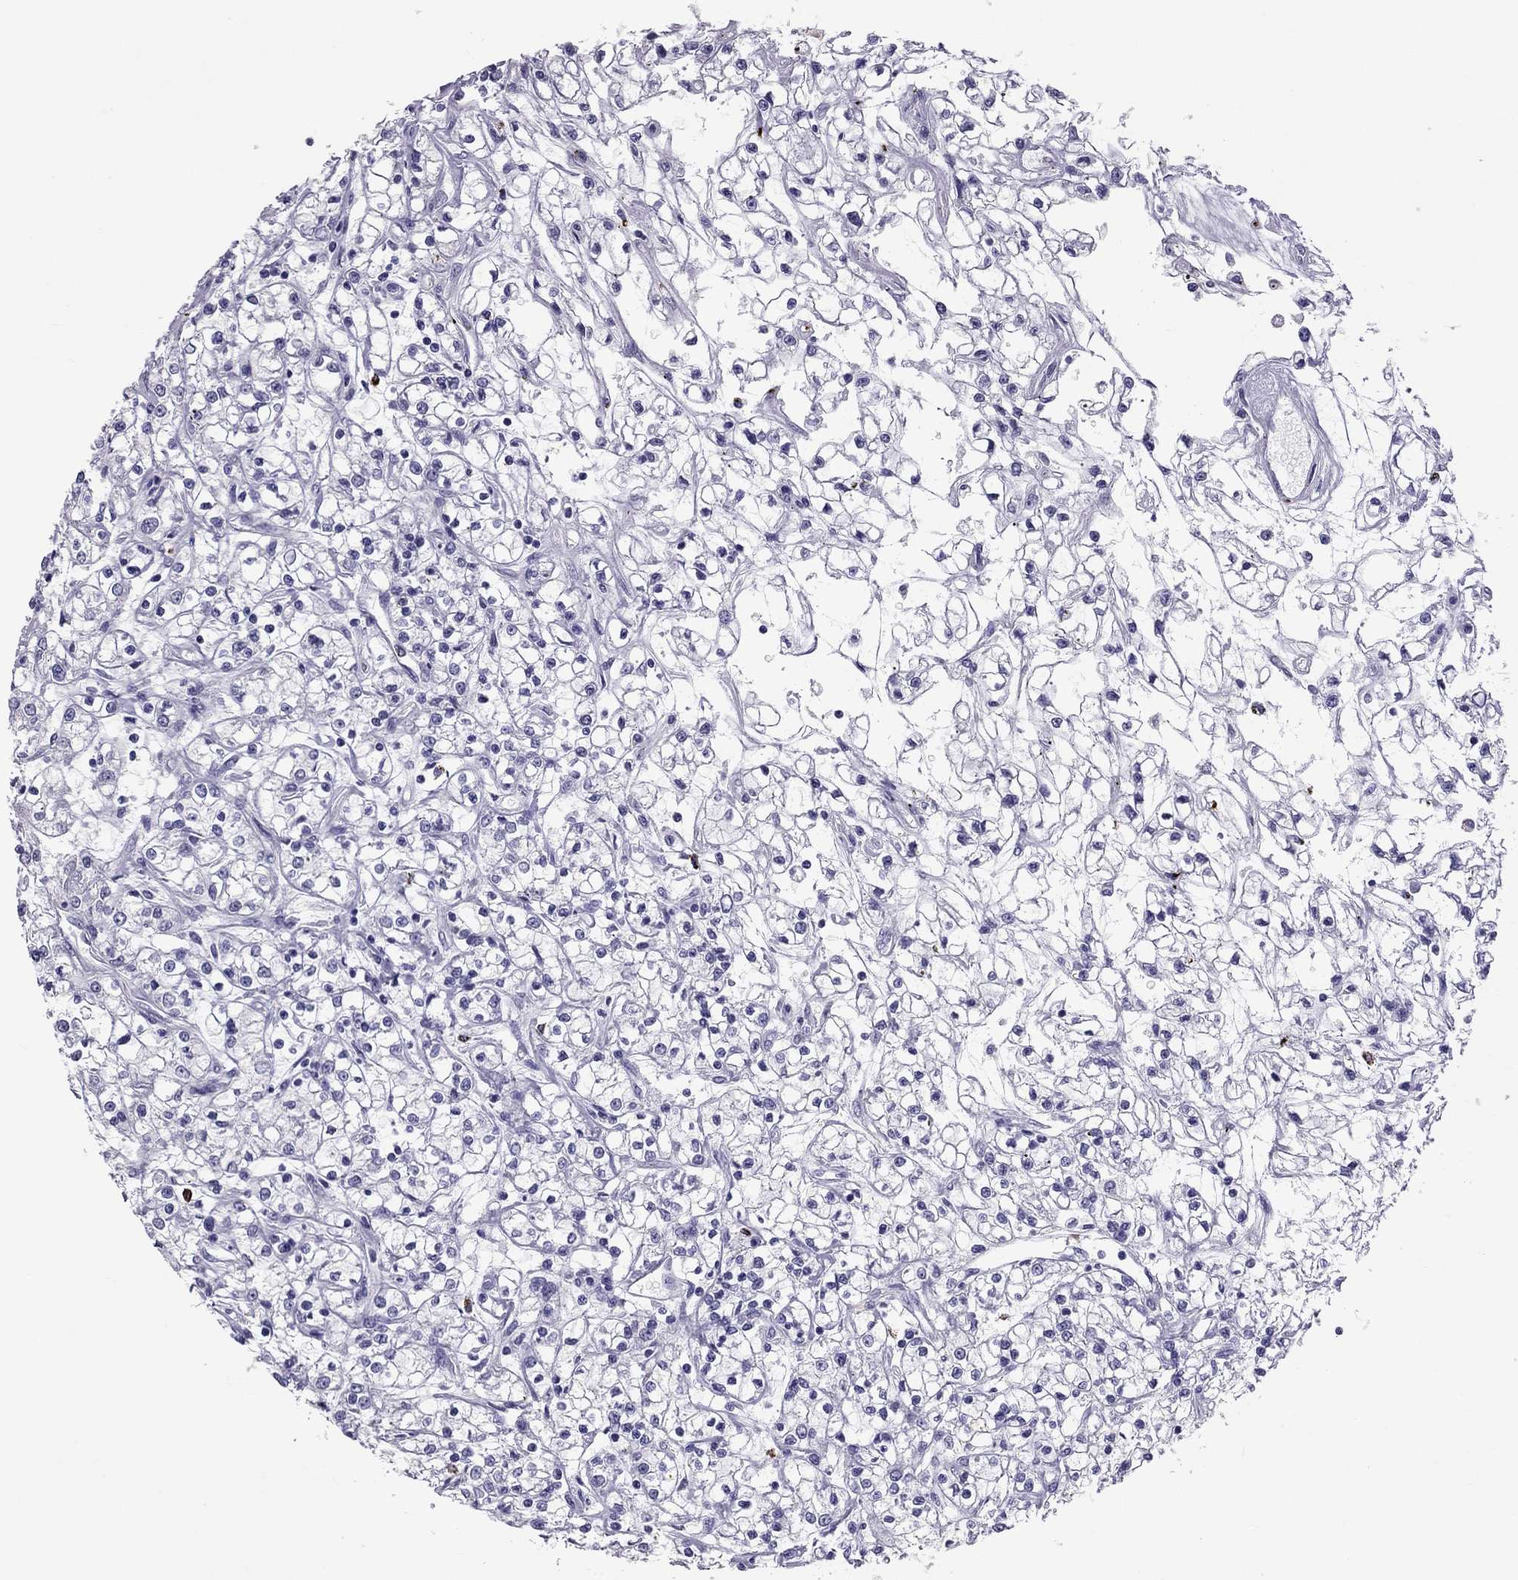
{"staining": {"intensity": "negative", "quantity": "none", "location": "none"}, "tissue": "renal cancer", "cell_type": "Tumor cells", "image_type": "cancer", "snomed": [{"axis": "morphology", "description": "Adenocarcinoma, NOS"}, {"axis": "topography", "description": "Kidney"}], "caption": "DAB (3,3'-diaminobenzidine) immunohistochemical staining of human renal cancer reveals no significant staining in tumor cells.", "gene": "CCL27", "patient": {"sex": "female", "age": 59}}